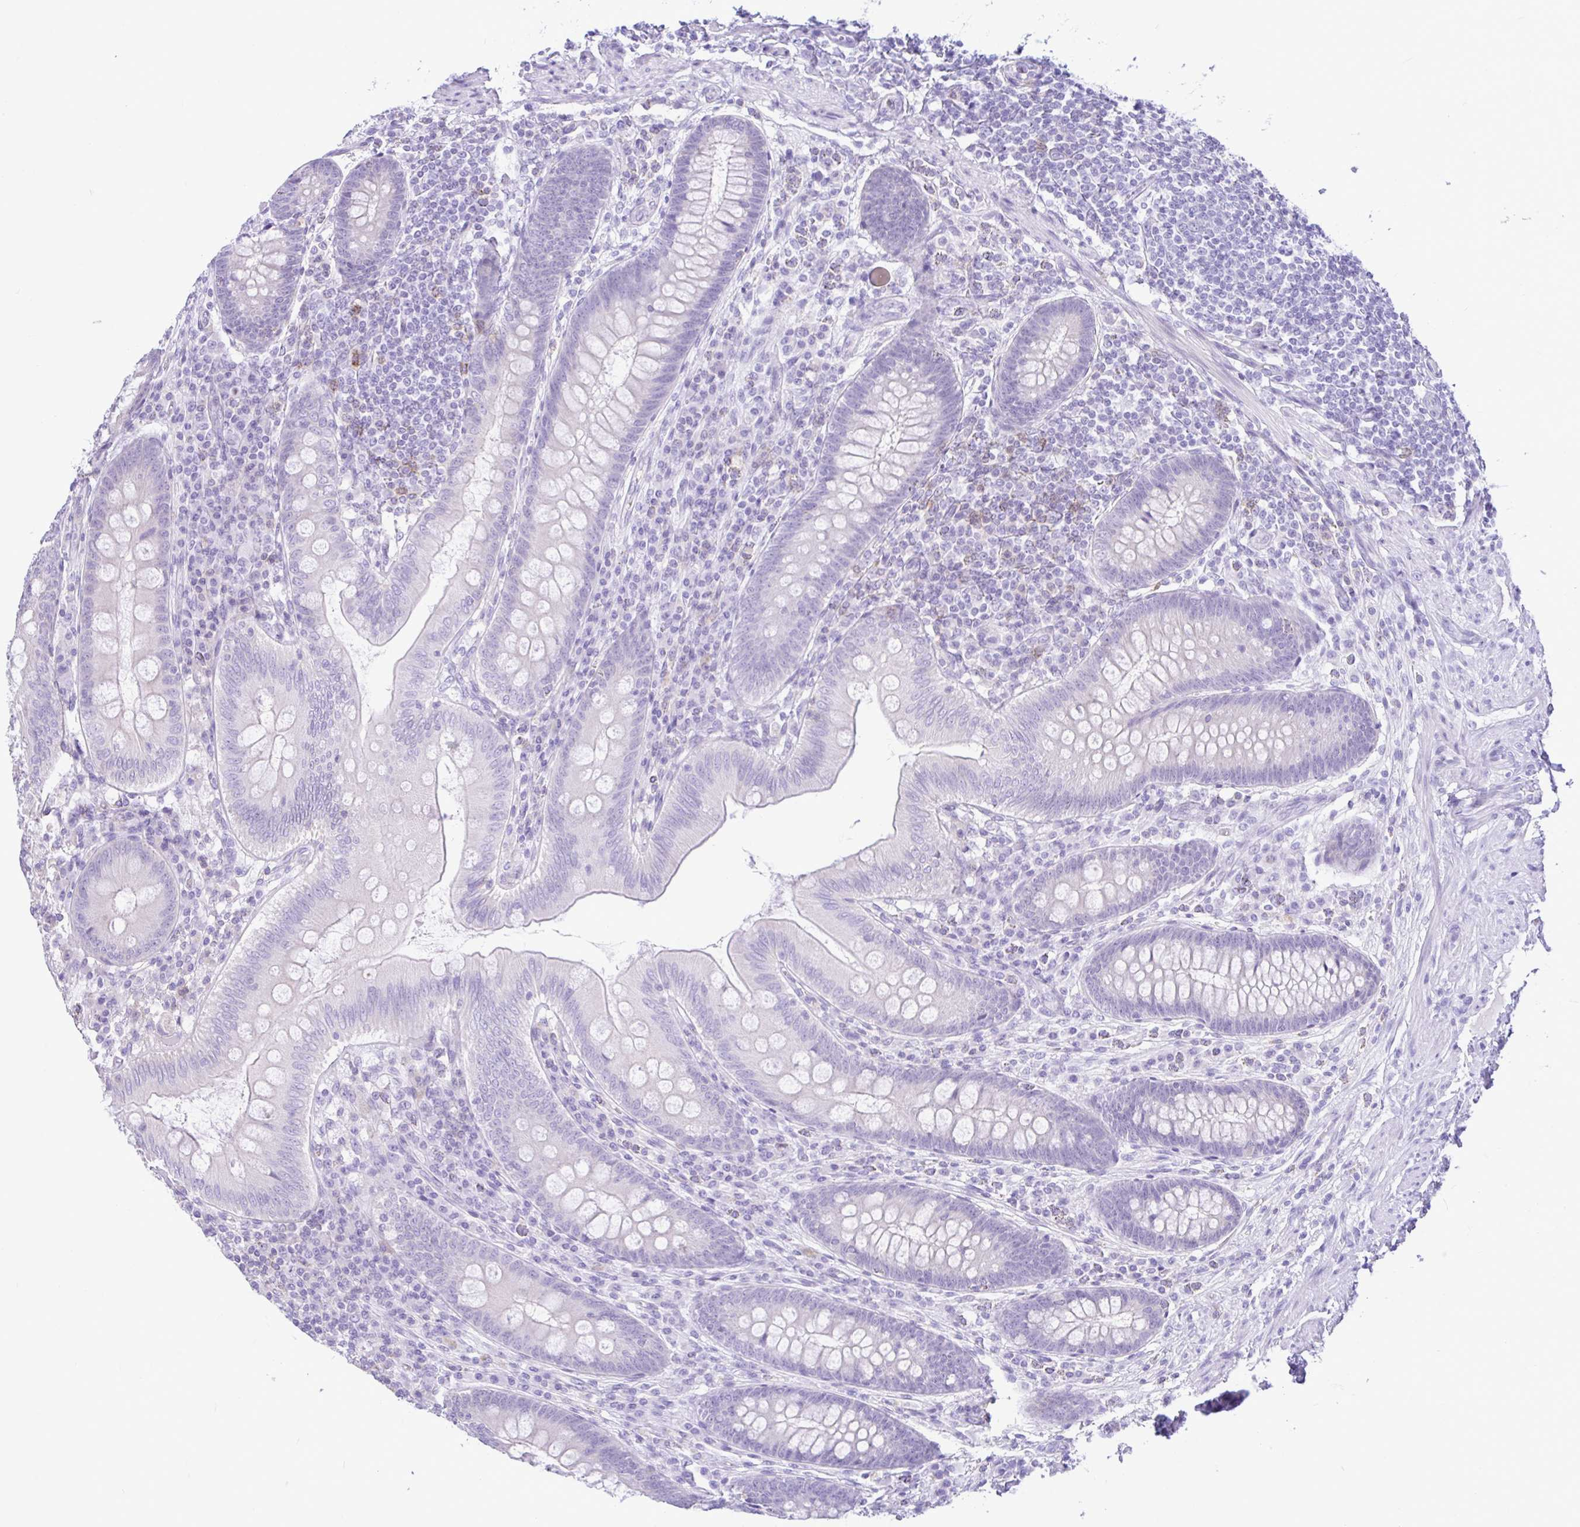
{"staining": {"intensity": "negative", "quantity": "none", "location": "none"}, "tissue": "appendix", "cell_type": "Glandular cells", "image_type": "normal", "snomed": [{"axis": "morphology", "description": "Normal tissue, NOS"}, {"axis": "topography", "description": "Appendix"}], "caption": "Protein analysis of normal appendix displays no significant positivity in glandular cells.", "gene": "ZNF101", "patient": {"sex": "male", "age": 71}}